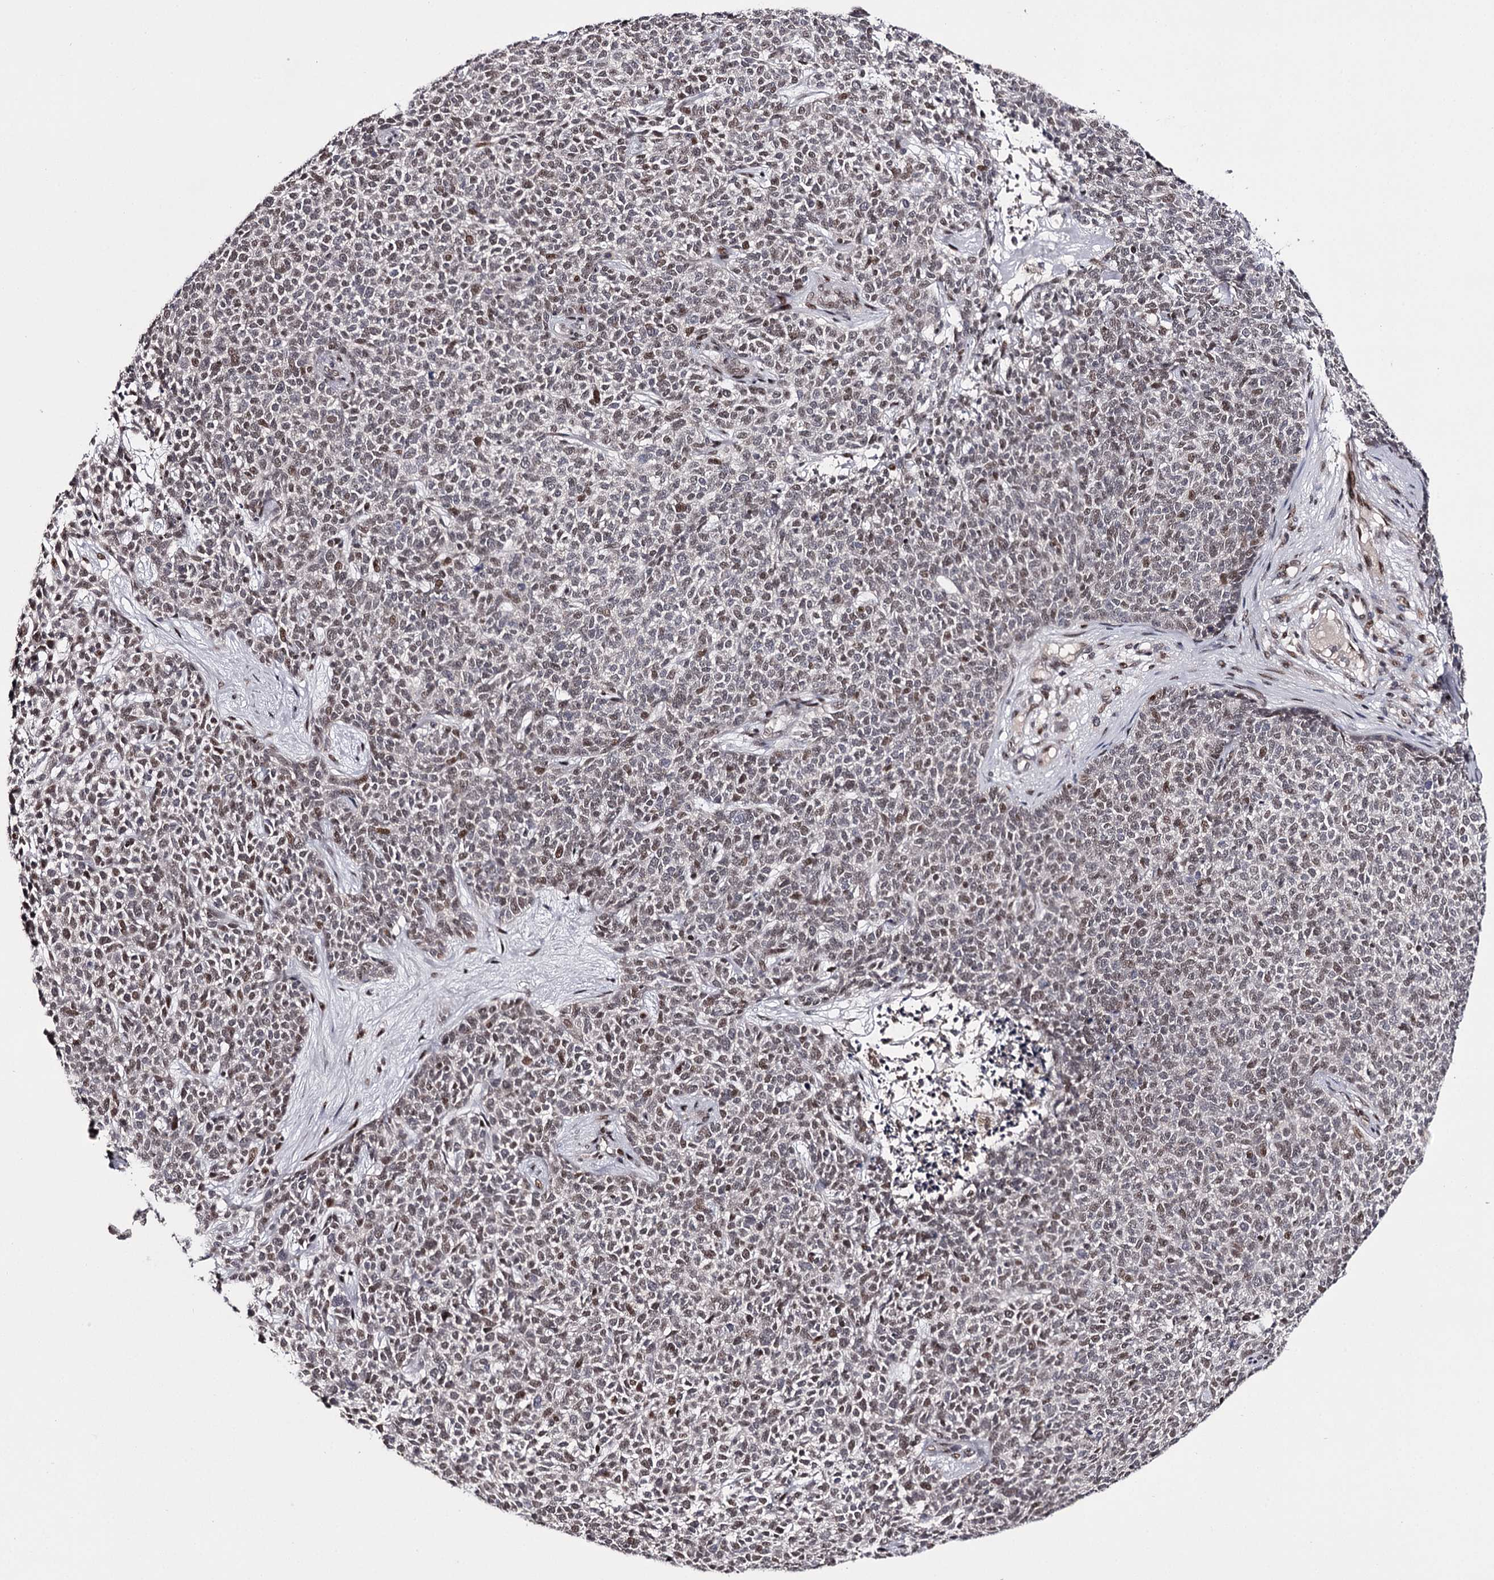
{"staining": {"intensity": "weak", "quantity": "25%-75%", "location": "nuclear"}, "tissue": "skin cancer", "cell_type": "Tumor cells", "image_type": "cancer", "snomed": [{"axis": "morphology", "description": "Basal cell carcinoma"}, {"axis": "topography", "description": "Skin"}], "caption": "Tumor cells display weak nuclear positivity in approximately 25%-75% of cells in skin basal cell carcinoma.", "gene": "TTC33", "patient": {"sex": "female", "age": 84}}